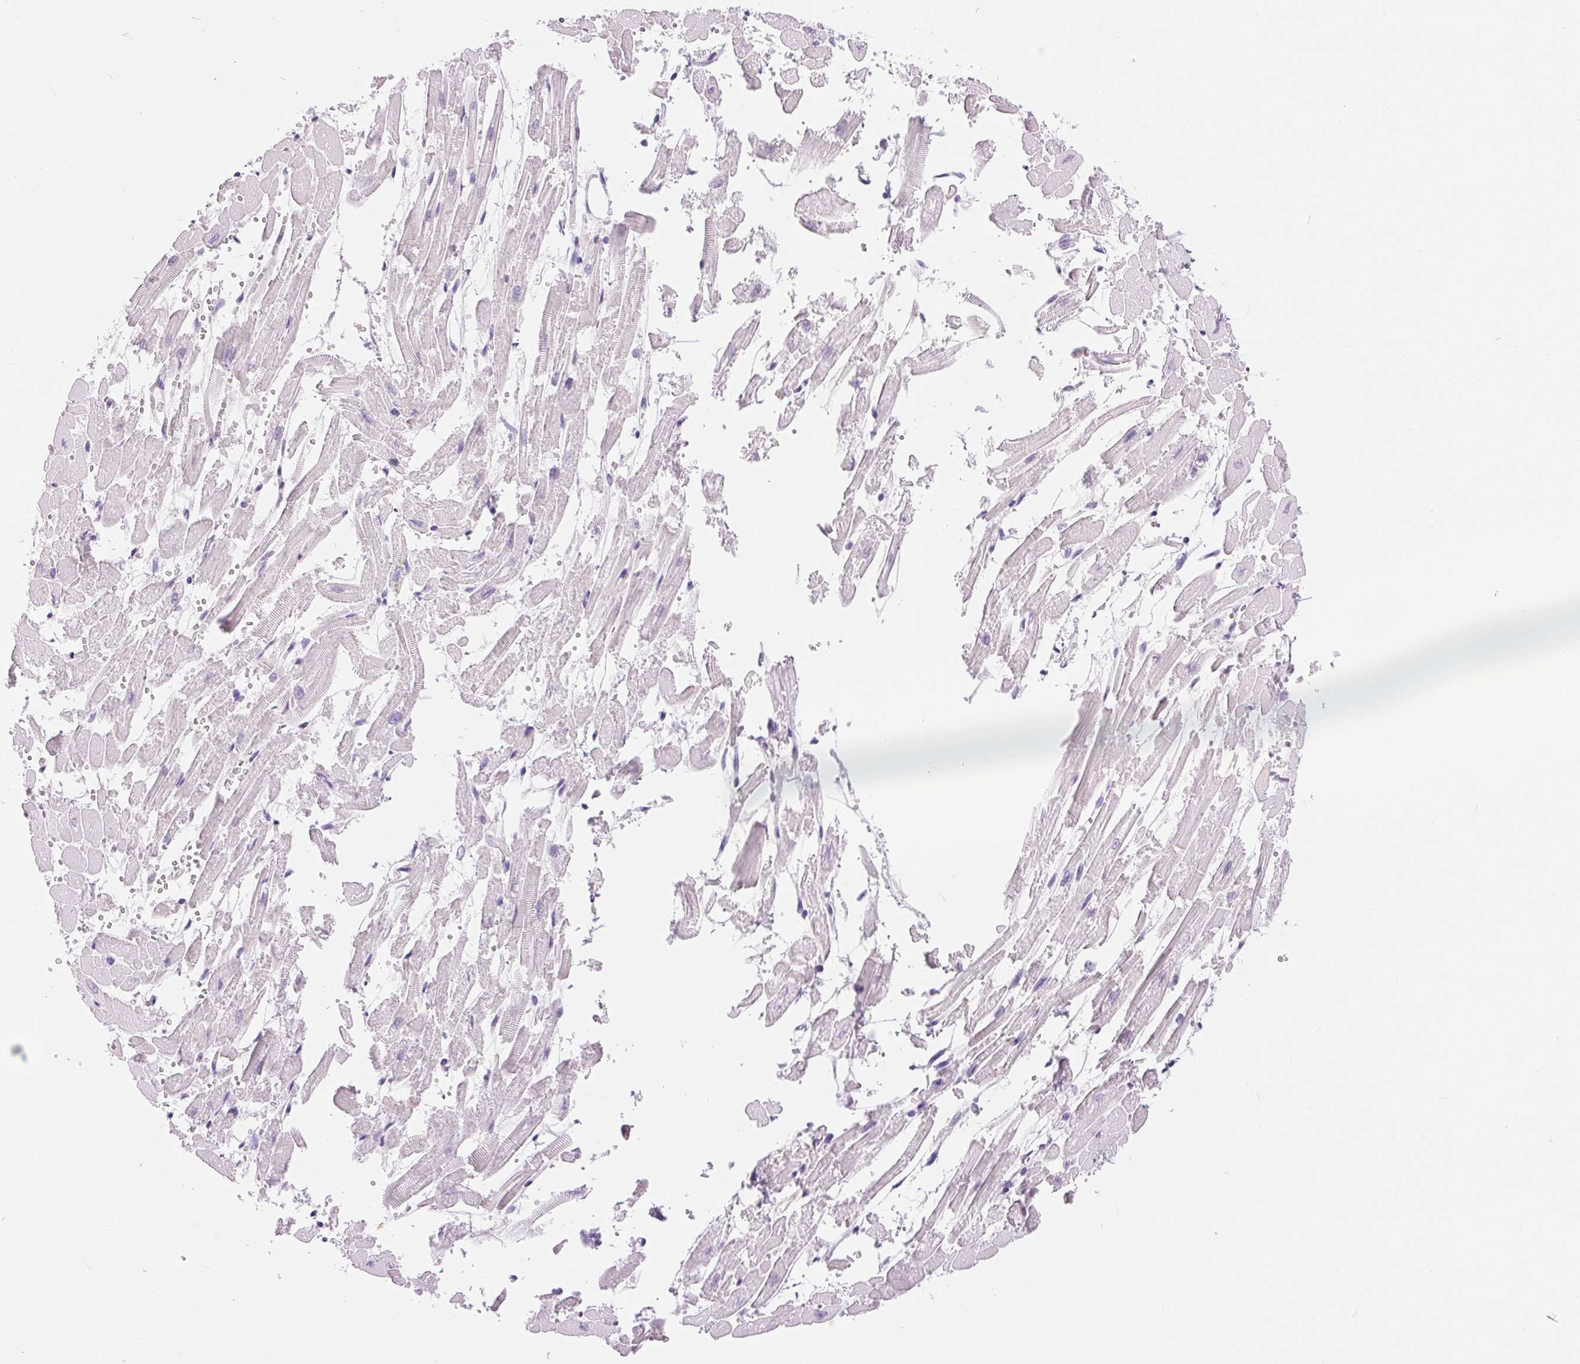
{"staining": {"intensity": "negative", "quantity": "none", "location": "none"}, "tissue": "heart muscle", "cell_type": "Cardiomyocytes", "image_type": "normal", "snomed": [{"axis": "morphology", "description": "Normal tissue, NOS"}, {"axis": "topography", "description": "Heart"}], "caption": "The histopathology image demonstrates no significant staining in cardiomyocytes of heart muscle. (Brightfield microscopy of DAB (3,3'-diaminobenzidine) immunohistochemistry at high magnification).", "gene": "XDH", "patient": {"sex": "female", "age": 52}}